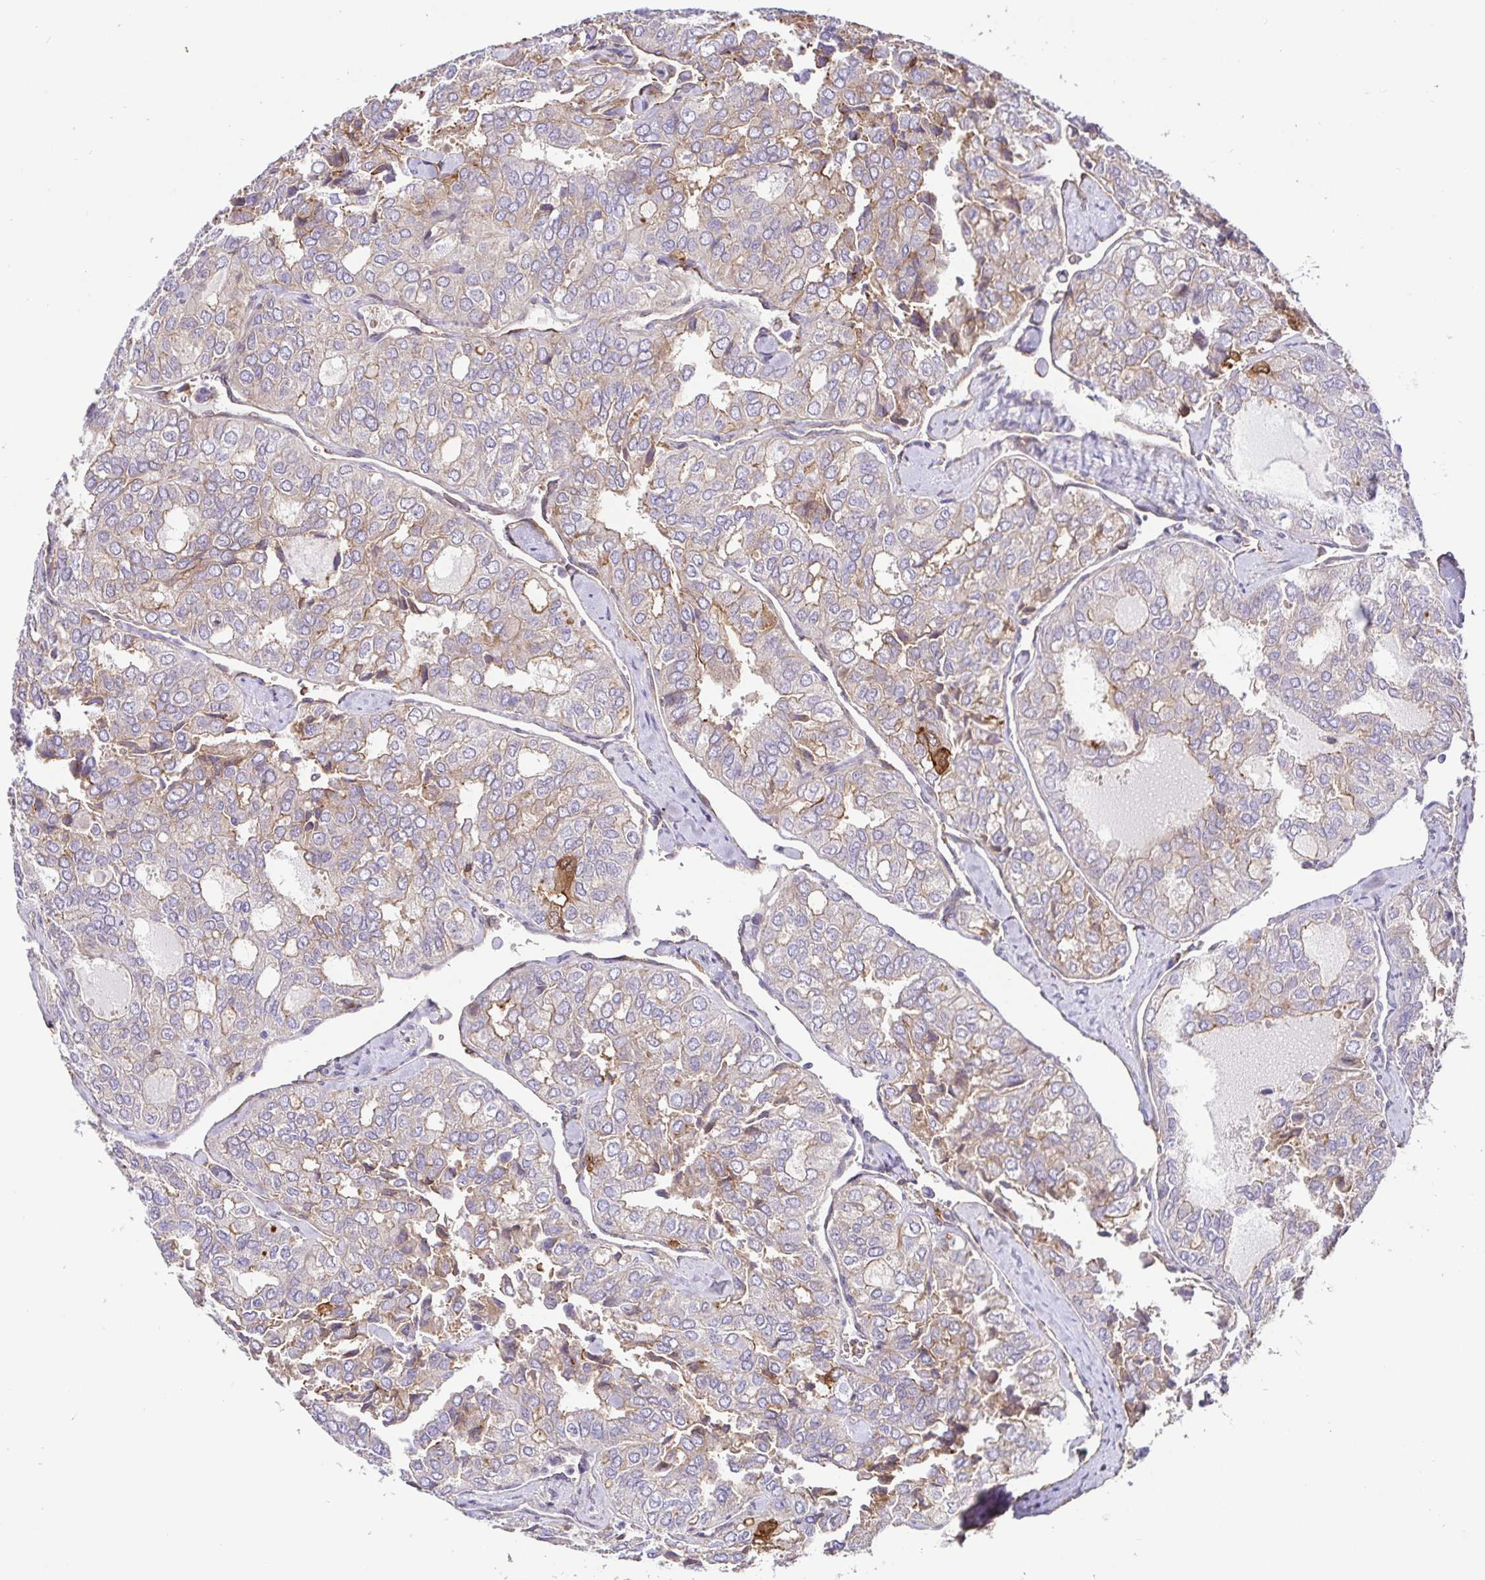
{"staining": {"intensity": "weak", "quantity": "<25%", "location": "cytoplasmic/membranous"}, "tissue": "thyroid cancer", "cell_type": "Tumor cells", "image_type": "cancer", "snomed": [{"axis": "morphology", "description": "Follicular adenoma carcinoma, NOS"}, {"axis": "topography", "description": "Thyroid gland"}], "caption": "High power microscopy micrograph of an immunohistochemistry histopathology image of follicular adenoma carcinoma (thyroid), revealing no significant staining in tumor cells. (Stains: DAB immunohistochemistry with hematoxylin counter stain, Microscopy: brightfield microscopy at high magnification).", "gene": "ANXA2", "patient": {"sex": "male", "age": 75}}